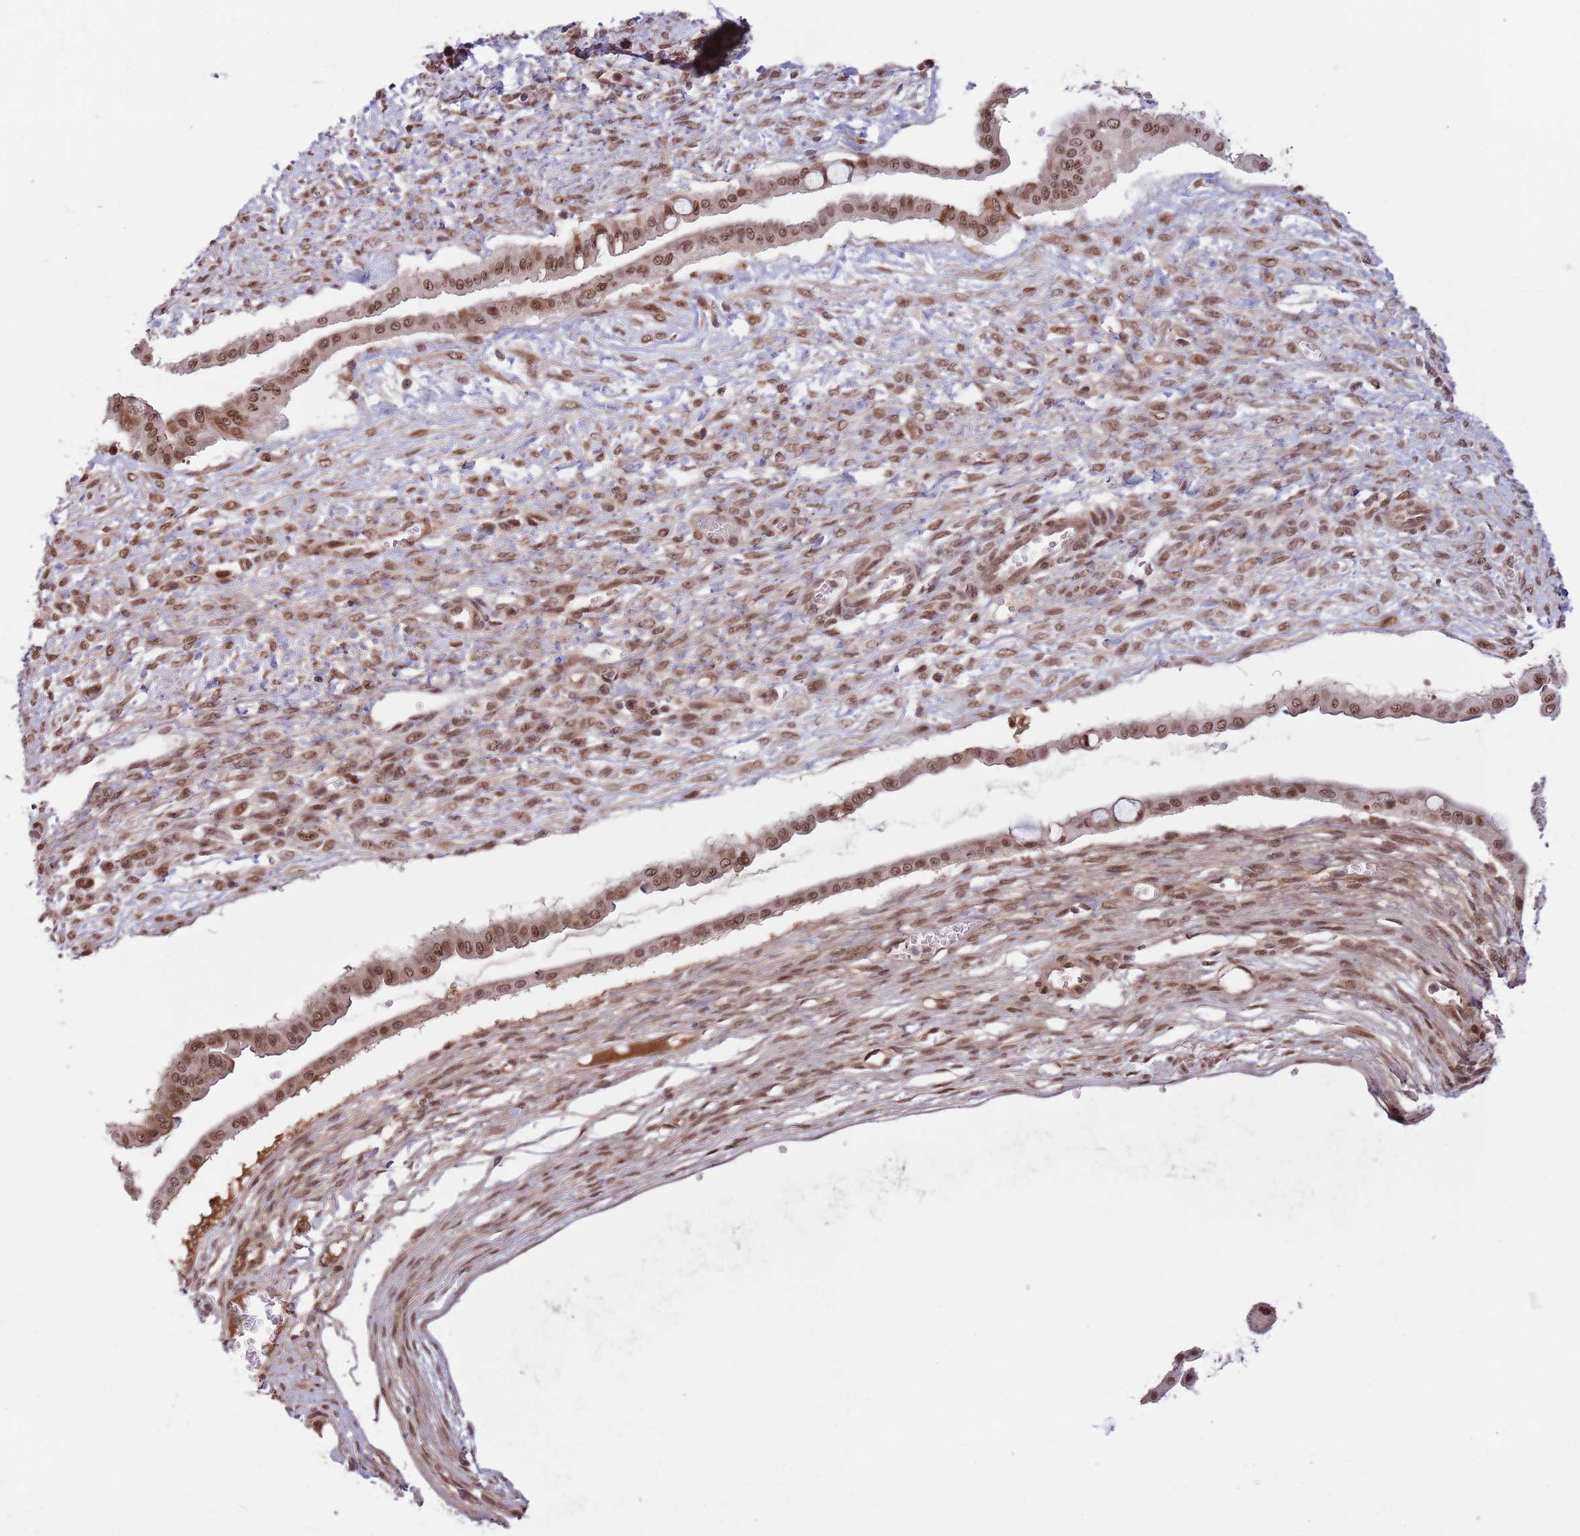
{"staining": {"intensity": "moderate", "quantity": ">75%", "location": "nuclear"}, "tissue": "ovarian cancer", "cell_type": "Tumor cells", "image_type": "cancer", "snomed": [{"axis": "morphology", "description": "Cystadenocarcinoma, mucinous, NOS"}, {"axis": "topography", "description": "Ovary"}], "caption": "Immunohistochemistry (IHC) staining of mucinous cystadenocarcinoma (ovarian), which demonstrates medium levels of moderate nuclear positivity in approximately >75% of tumor cells indicating moderate nuclear protein expression. The staining was performed using DAB (3,3'-diaminobenzidine) (brown) for protein detection and nuclei were counterstained in hematoxylin (blue).", "gene": "SIPA1L3", "patient": {"sex": "female", "age": 73}}